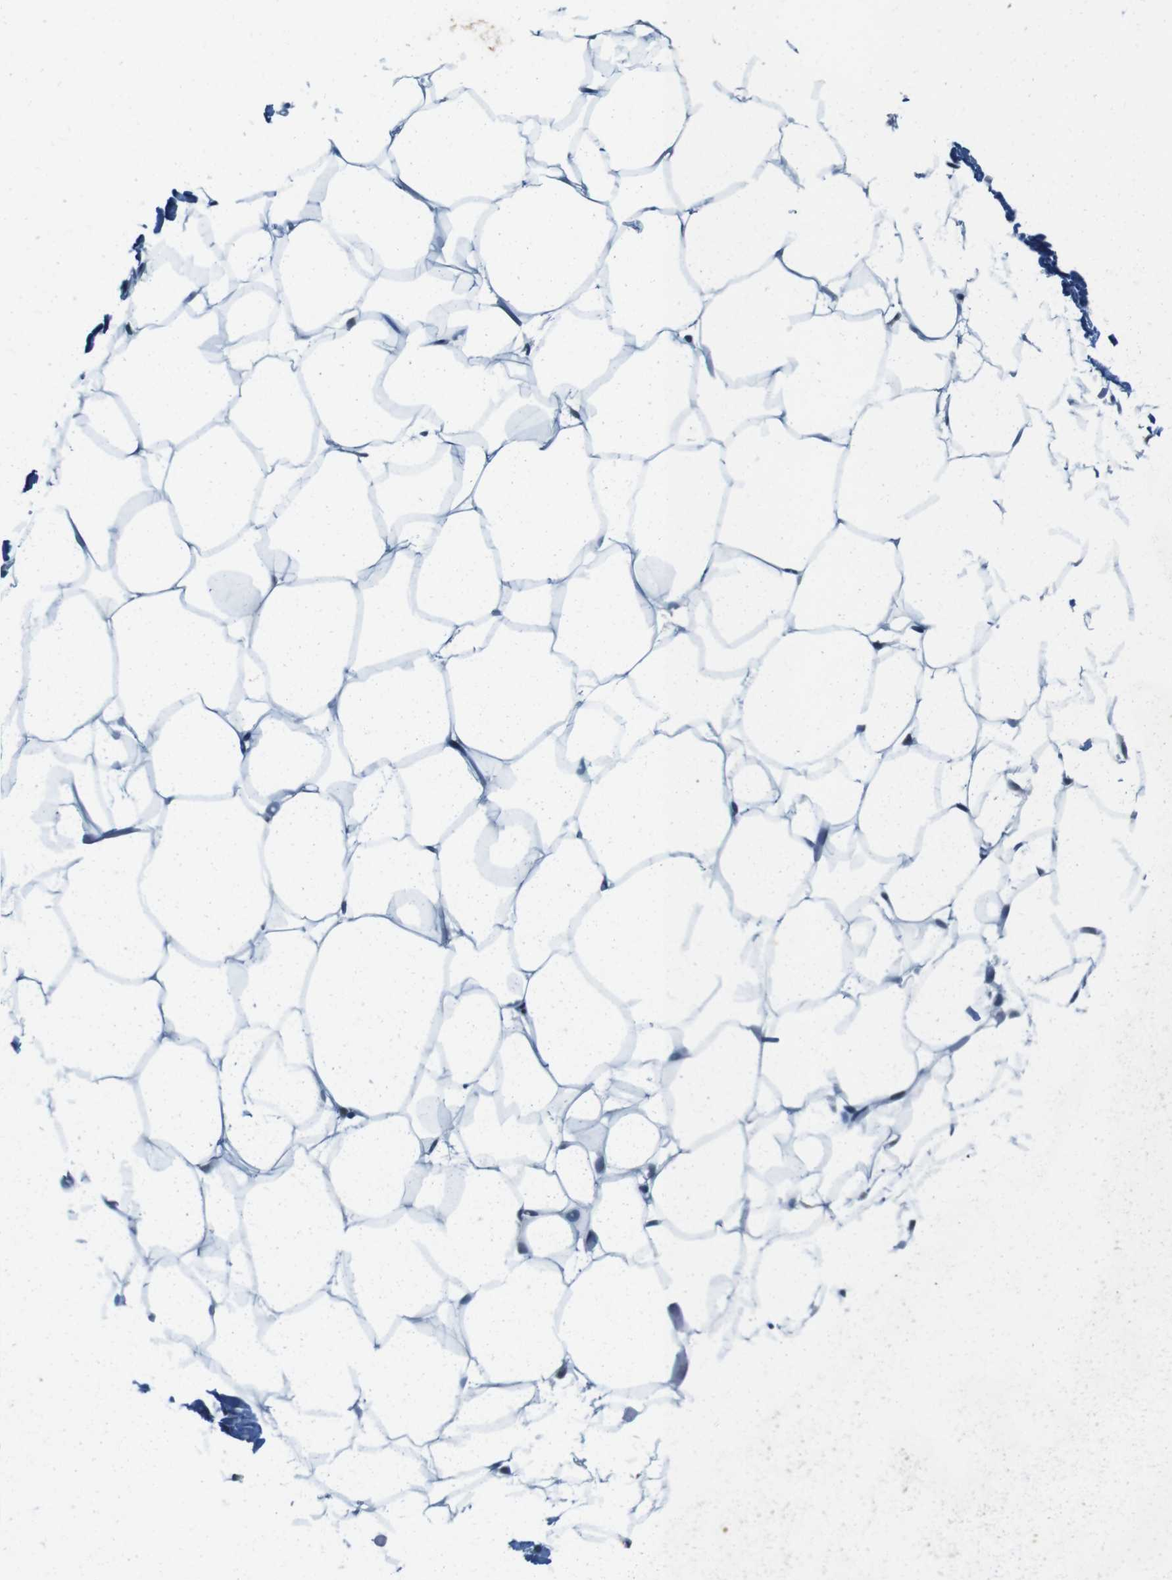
{"staining": {"intensity": "negative", "quantity": "none", "location": "none"}, "tissue": "adipose tissue", "cell_type": "Adipocytes", "image_type": "normal", "snomed": [{"axis": "morphology", "description": "Normal tissue, NOS"}, {"axis": "topography", "description": "Breast"}, {"axis": "topography", "description": "Adipose tissue"}], "caption": "A high-resolution image shows IHC staining of benign adipose tissue, which shows no significant staining in adipocytes. (Brightfield microscopy of DAB (3,3'-diaminobenzidine) immunohistochemistry at high magnification).", "gene": "SKI", "patient": {"sex": "female", "age": 25}}